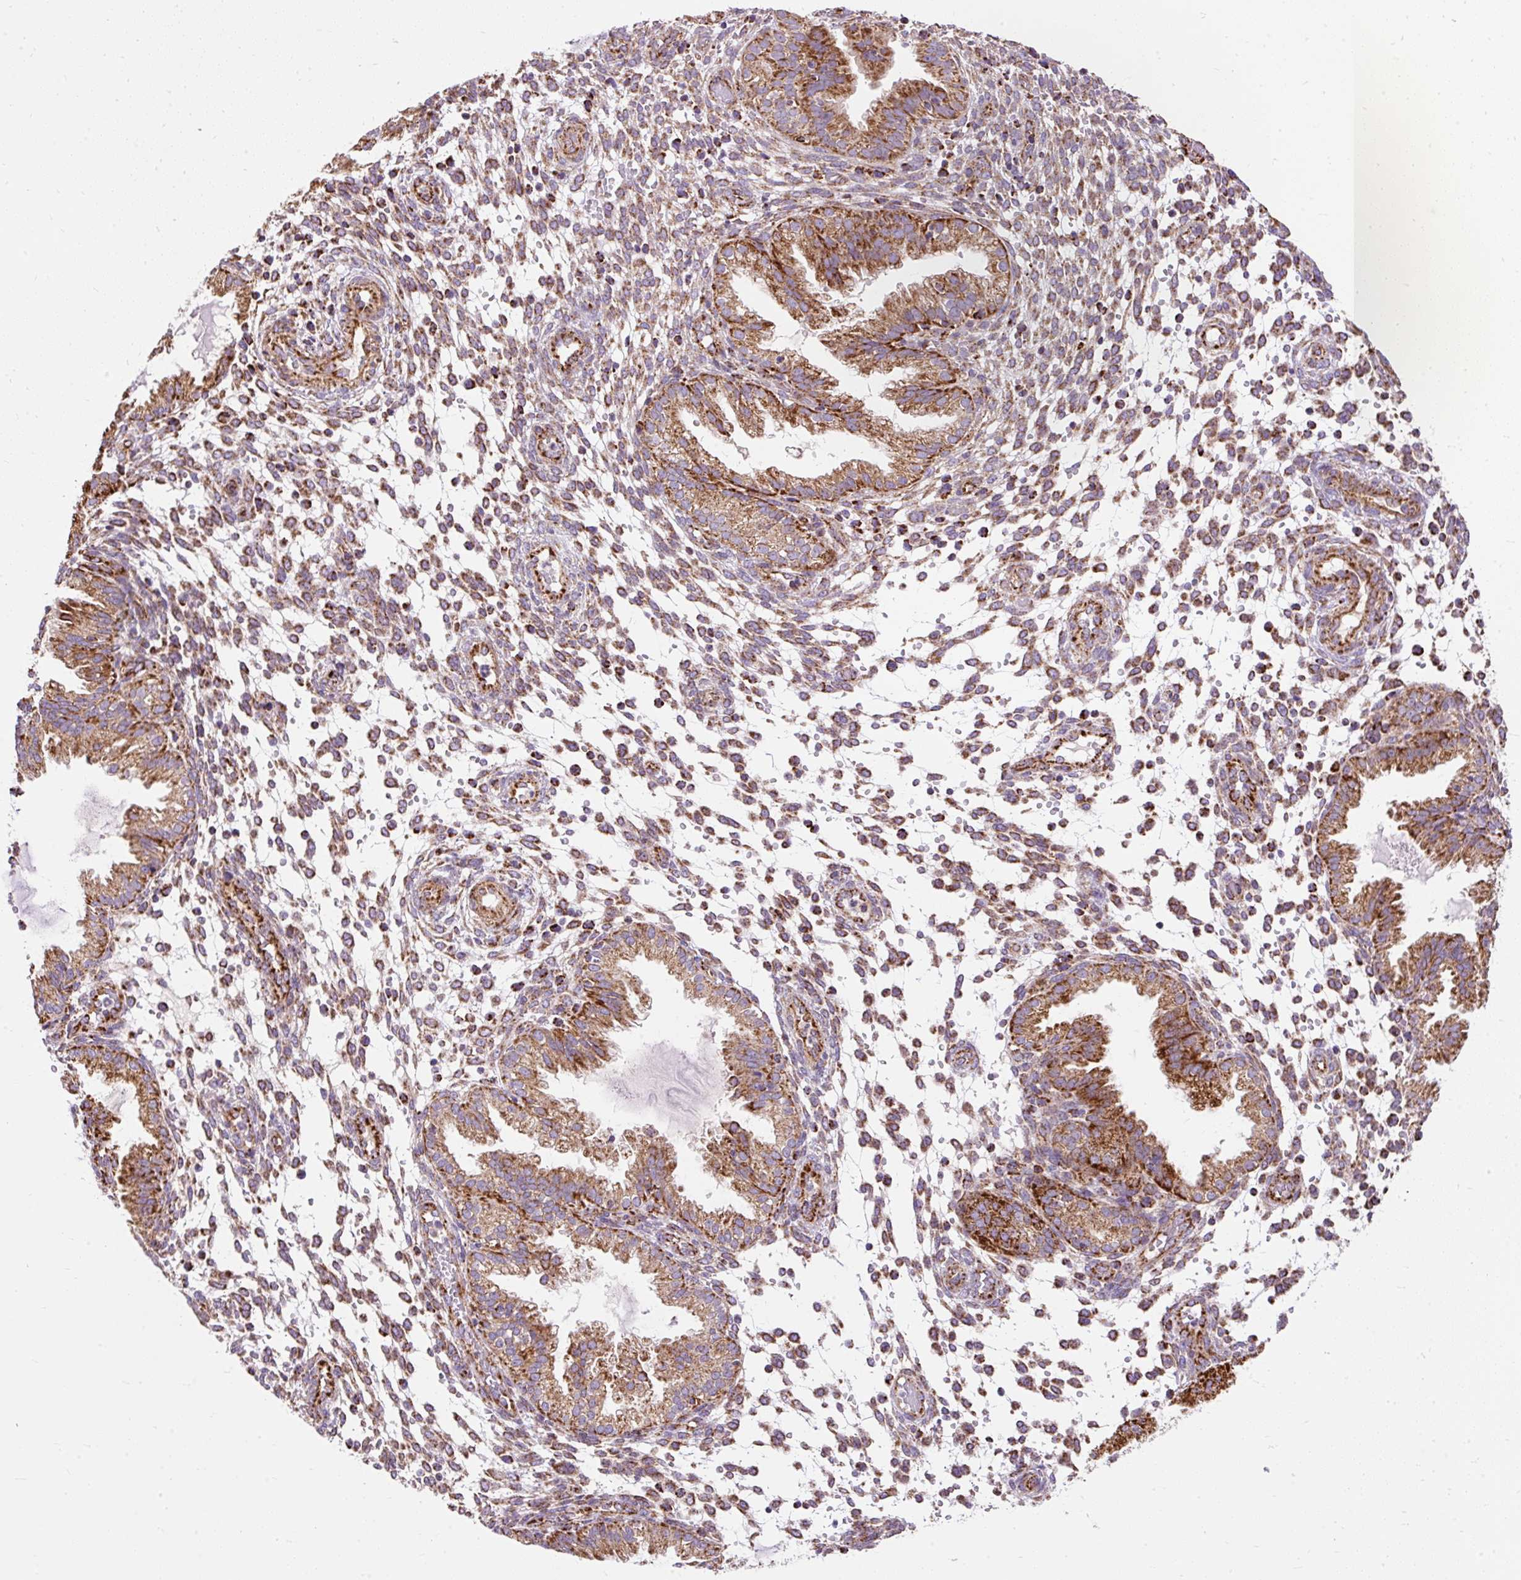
{"staining": {"intensity": "moderate", "quantity": "25%-75%", "location": "cytoplasmic/membranous"}, "tissue": "endometrium", "cell_type": "Cells in endometrial stroma", "image_type": "normal", "snomed": [{"axis": "morphology", "description": "Normal tissue, NOS"}, {"axis": "topography", "description": "Endometrium"}], "caption": "High-magnification brightfield microscopy of benign endometrium stained with DAB (3,3'-diaminobenzidine) (brown) and counterstained with hematoxylin (blue). cells in endometrial stroma exhibit moderate cytoplasmic/membranous positivity is identified in approximately25%-75% of cells.", "gene": "CEP290", "patient": {"sex": "female", "age": 33}}